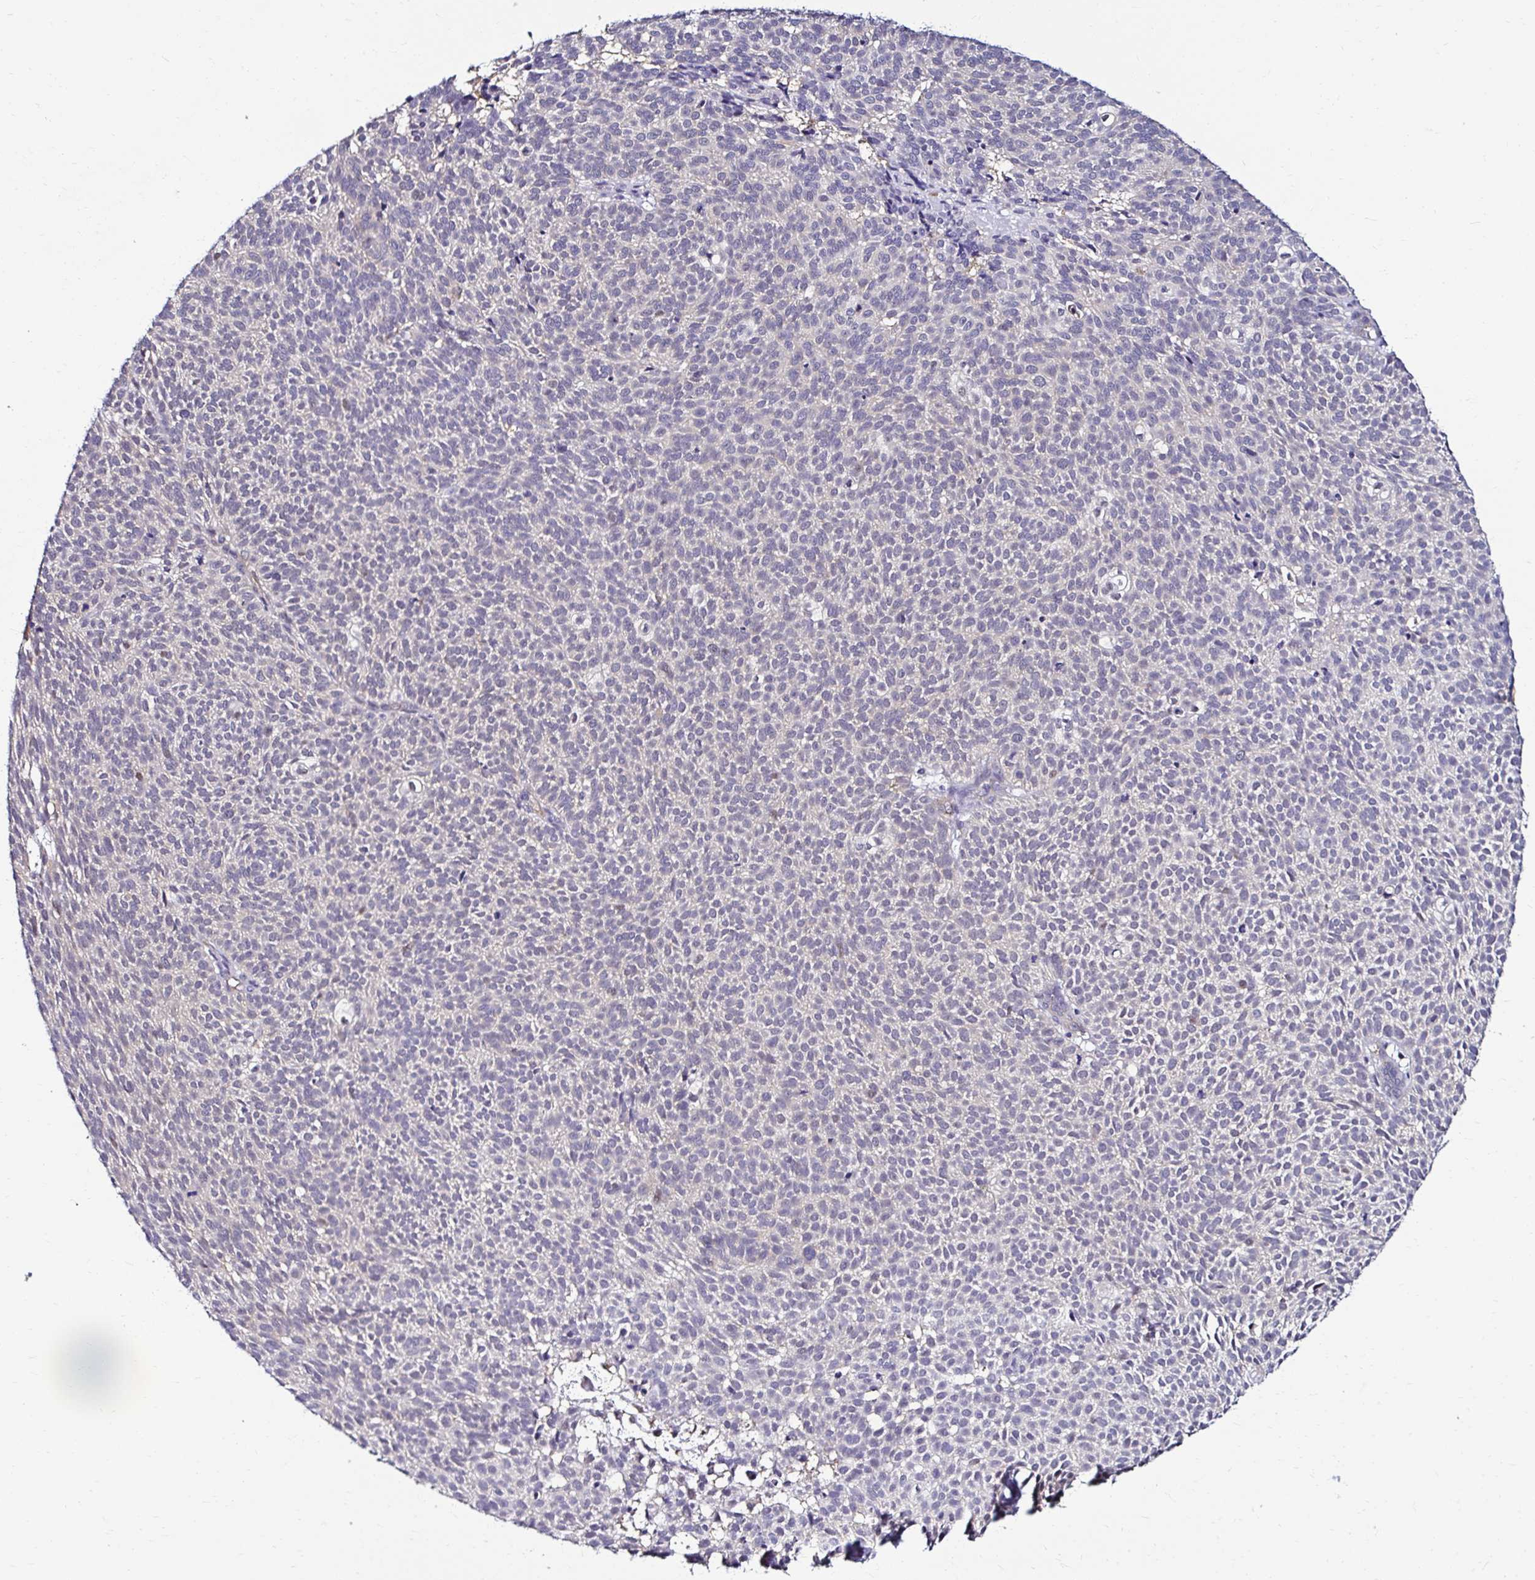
{"staining": {"intensity": "negative", "quantity": "none", "location": "none"}, "tissue": "skin cancer", "cell_type": "Tumor cells", "image_type": "cancer", "snomed": [{"axis": "morphology", "description": "Basal cell carcinoma"}, {"axis": "topography", "description": "Skin"}], "caption": "Human skin cancer stained for a protein using IHC exhibits no positivity in tumor cells.", "gene": "PSMD3", "patient": {"sex": "male", "age": 63}}